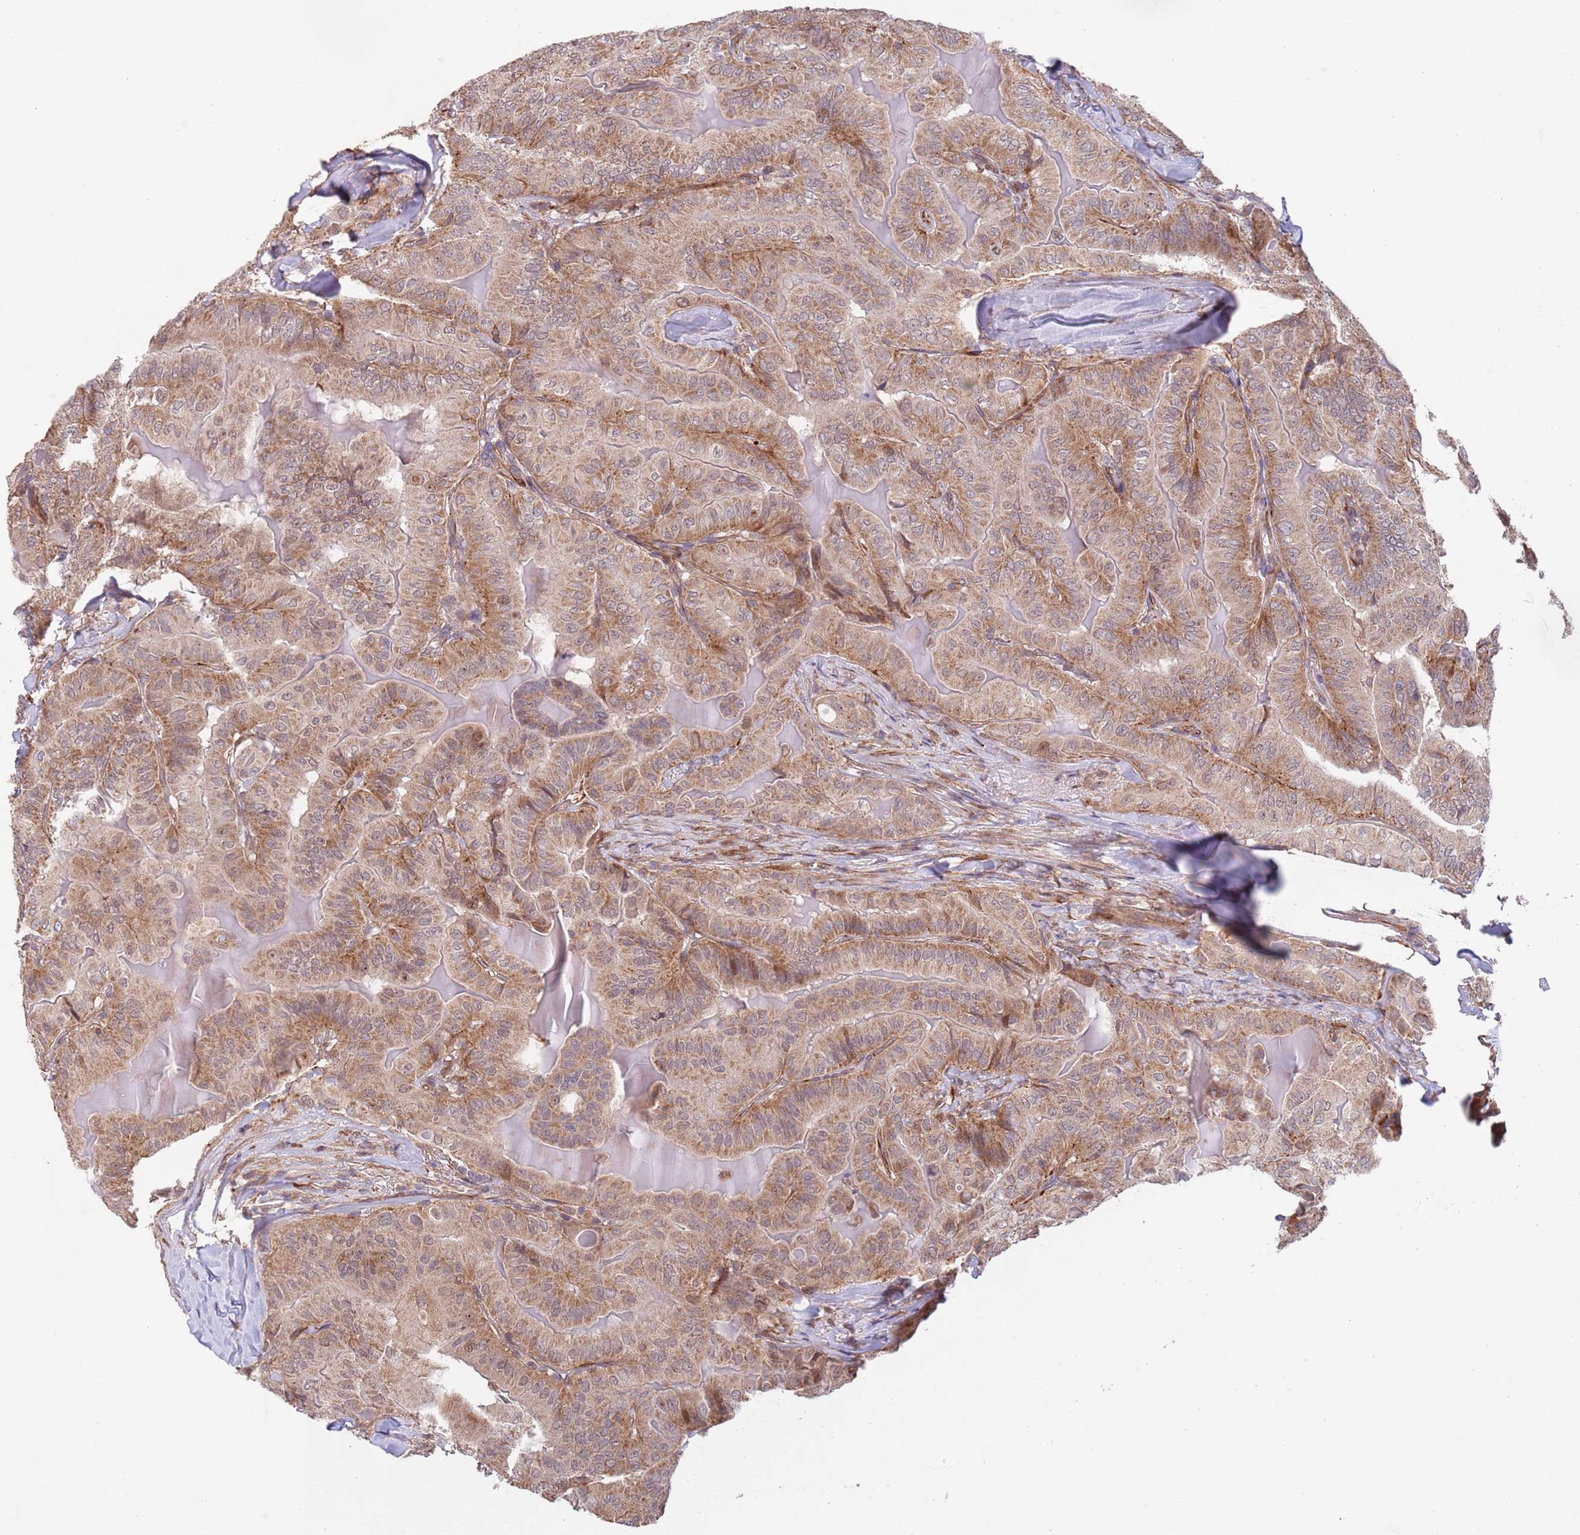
{"staining": {"intensity": "moderate", "quantity": ">75%", "location": "cytoplasmic/membranous,nuclear"}, "tissue": "thyroid cancer", "cell_type": "Tumor cells", "image_type": "cancer", "snomed": [{"axis": "morphology", "description": "Papillary adenocarcinoma, NOS"}, {"axis": "topography", "description": "Thyroid gland"}], "caption": "Immunohistochemical staining of thyroid cancer reveals medium levels of moderate cytoplasmic/membranous and nuclear expression in about >75% of tumor cells. (DAB IHC, brown staining for protein, blue staining for nuclei).", "gene": "CHD9", "patient": {"sex": "female", "age": 68}}